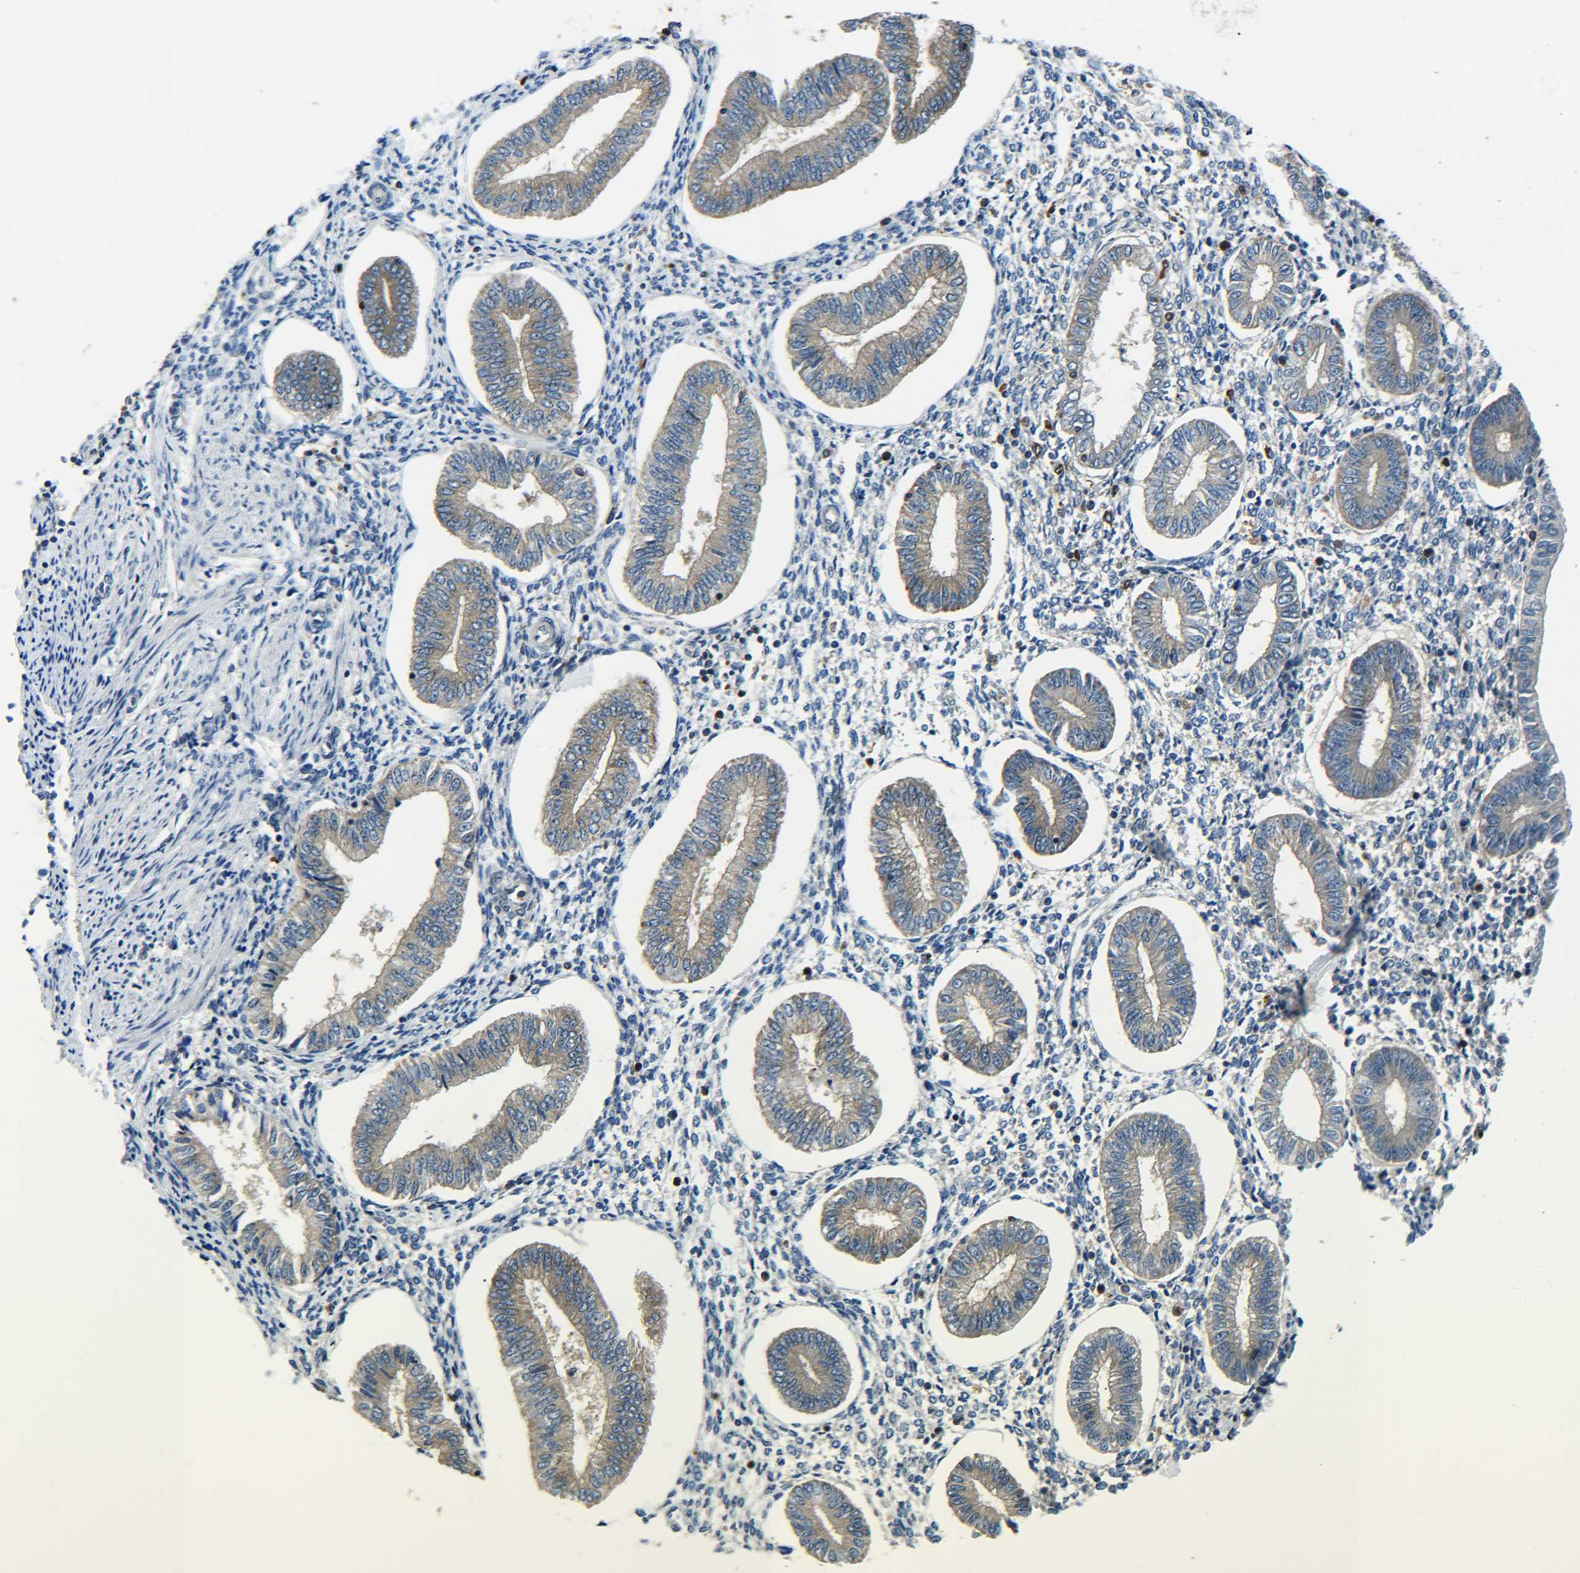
{"staining": {"intensity": "moderate", "quantity": "<25%", "location": "cytoplasmic/membranous"}, "tissue": "endometrium", "cell_type": "Cells in endometrial stroma", "image_type": "normal", "snomed": [{"axis": "morphology", "description": "Normal tissue, NOS"}, {"axis": "topography", "description": "Endometrium"}], "caption": "Human endometrium stained with a brown dye shows moderate cytoplasmic/membranous positive staining in approximately <25% of cells in endometrial stroma.", "gene": "RAB1B", "patient": {"sex": "female", "age": 50}}